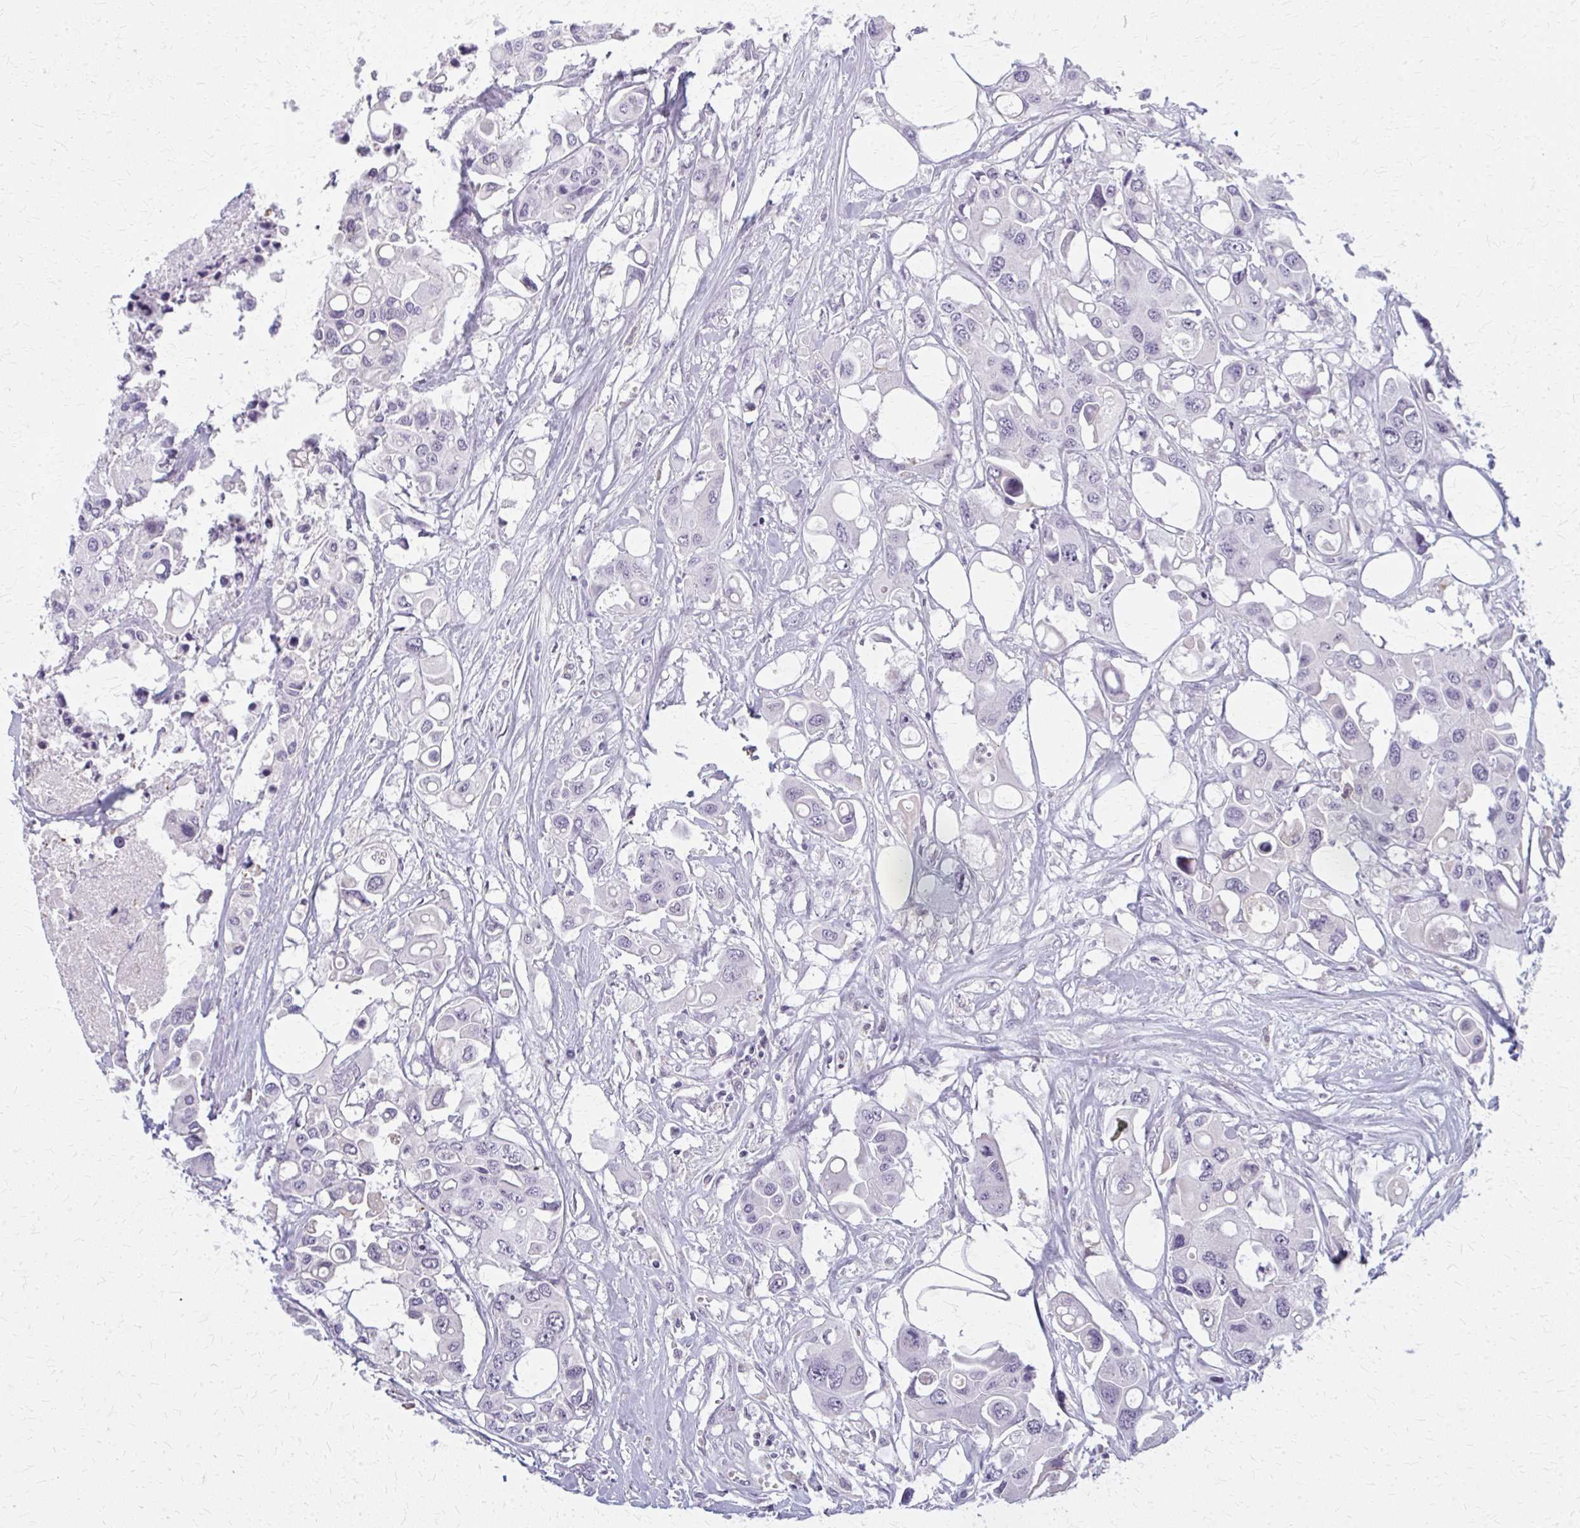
{"staining": {"intensity": "negative", "quantity": "none", "location": "none"}, "tissue": "colorectal cancer", "cell_type": "Tumor cells", "image_type": "cancer", "snomed": [{"axis": "morphology", "description": "Adenocarcinoma, NOS"}, {"axis": "topography", "description": "Colon"}], "caption": "IHC histopathology image of human adenocarcinoma (colorectal) stained for a protein (brown), which reveals no staining in tumor cells. (DAB immunohistochemistry (IHC), high magnification).", "gene": "CASQ2", "patient": {"sex": "male", "age": 77}}